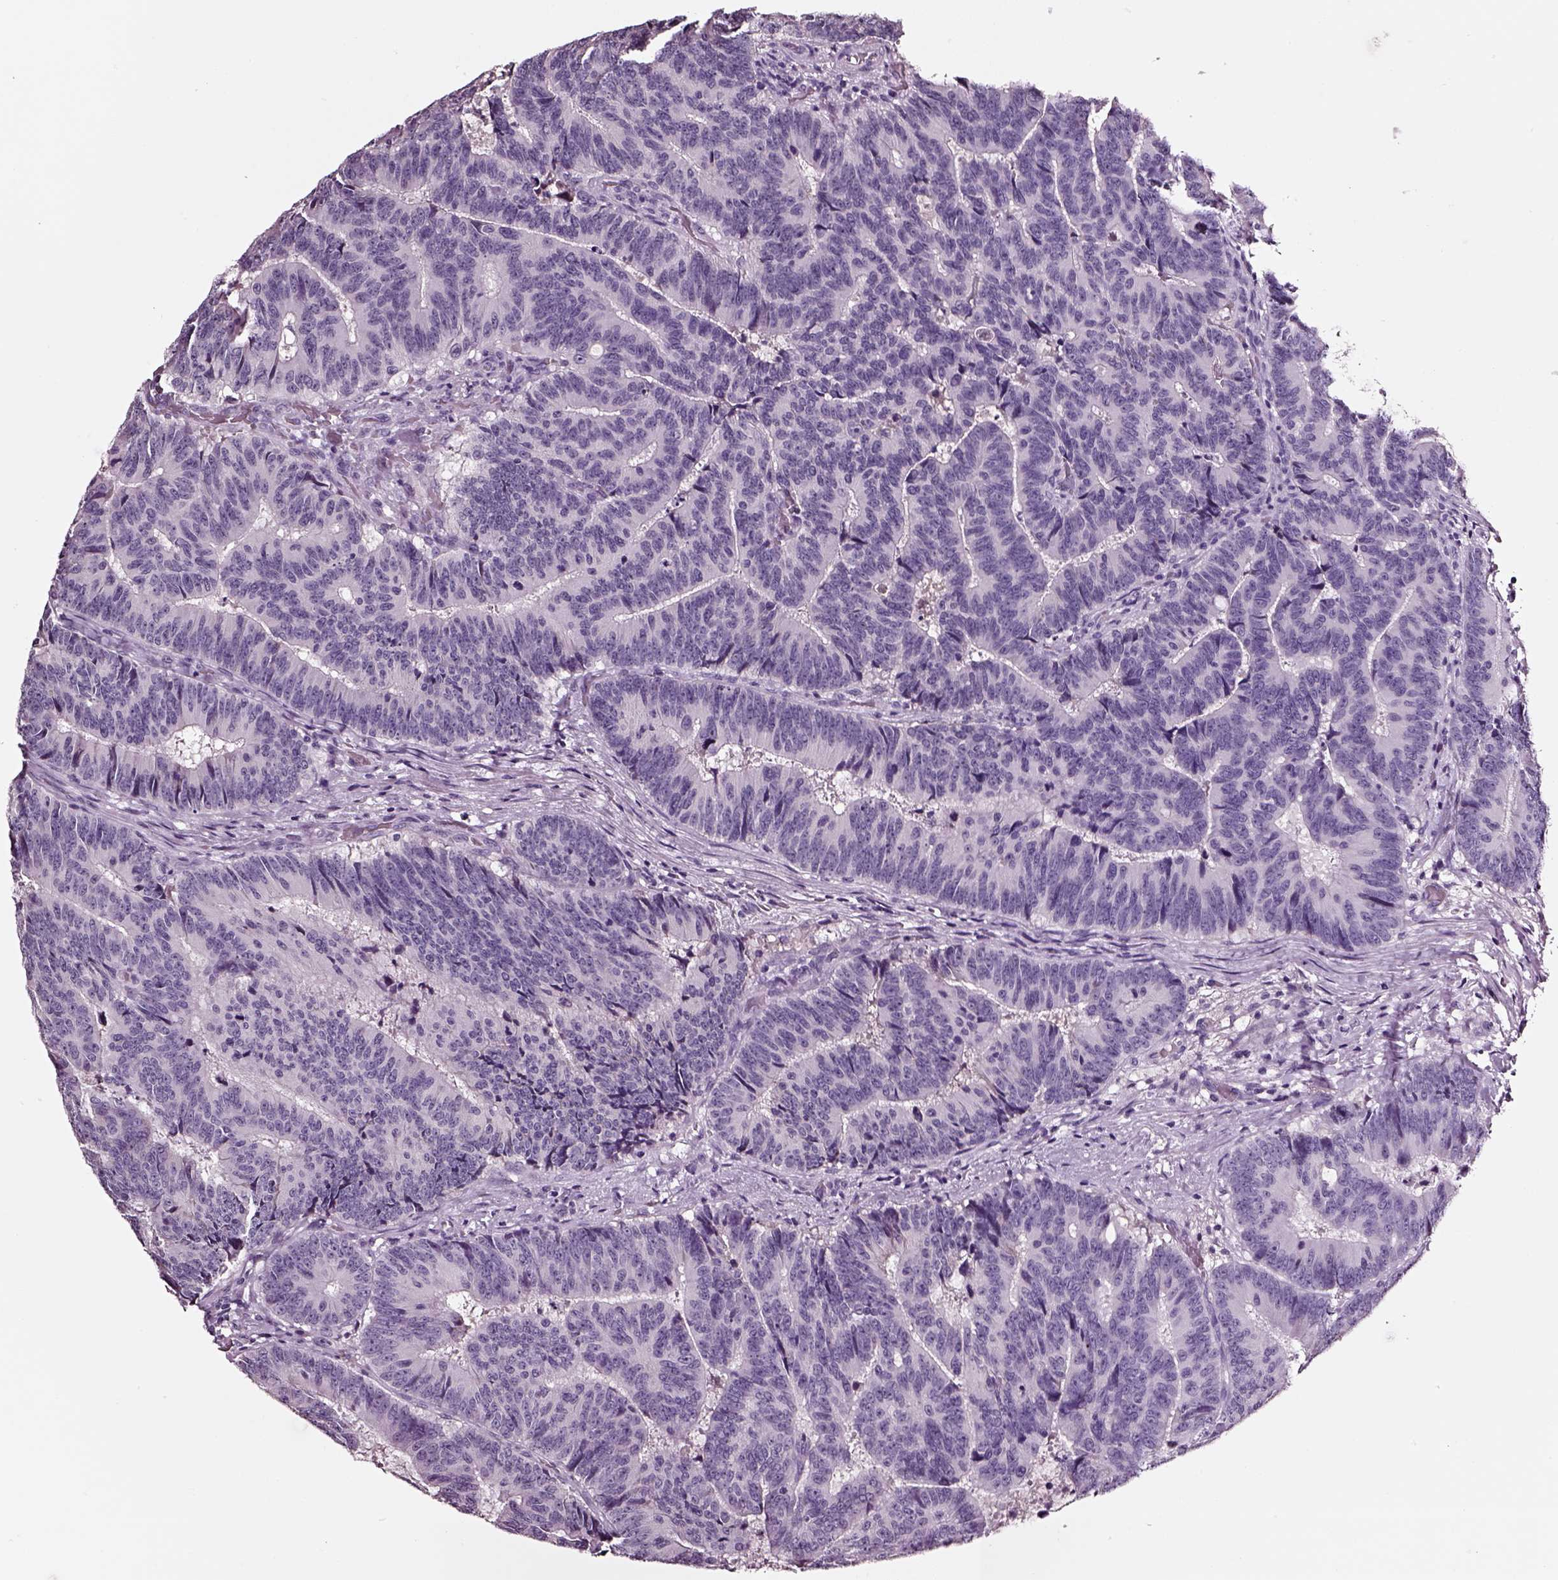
{"staining": {"intensity": "negative", "quantity": "none", "location": "none"}, "tissue": "colorectal cancer", "cell_type": "Tumor cells", "image_type": "cancer", "snomed": [{"axis": "morphology", "description": "Adenocarcinoma, NOS"}, {"axis": "topography", "description": "Colon"}], "caption": "Immunohistochemical staining of human colorectal adenocarcinoma exhibits no significant staining in tumor cells.", "gene": "SMIM17", "patient": {"sex": "female", "age": 82}}